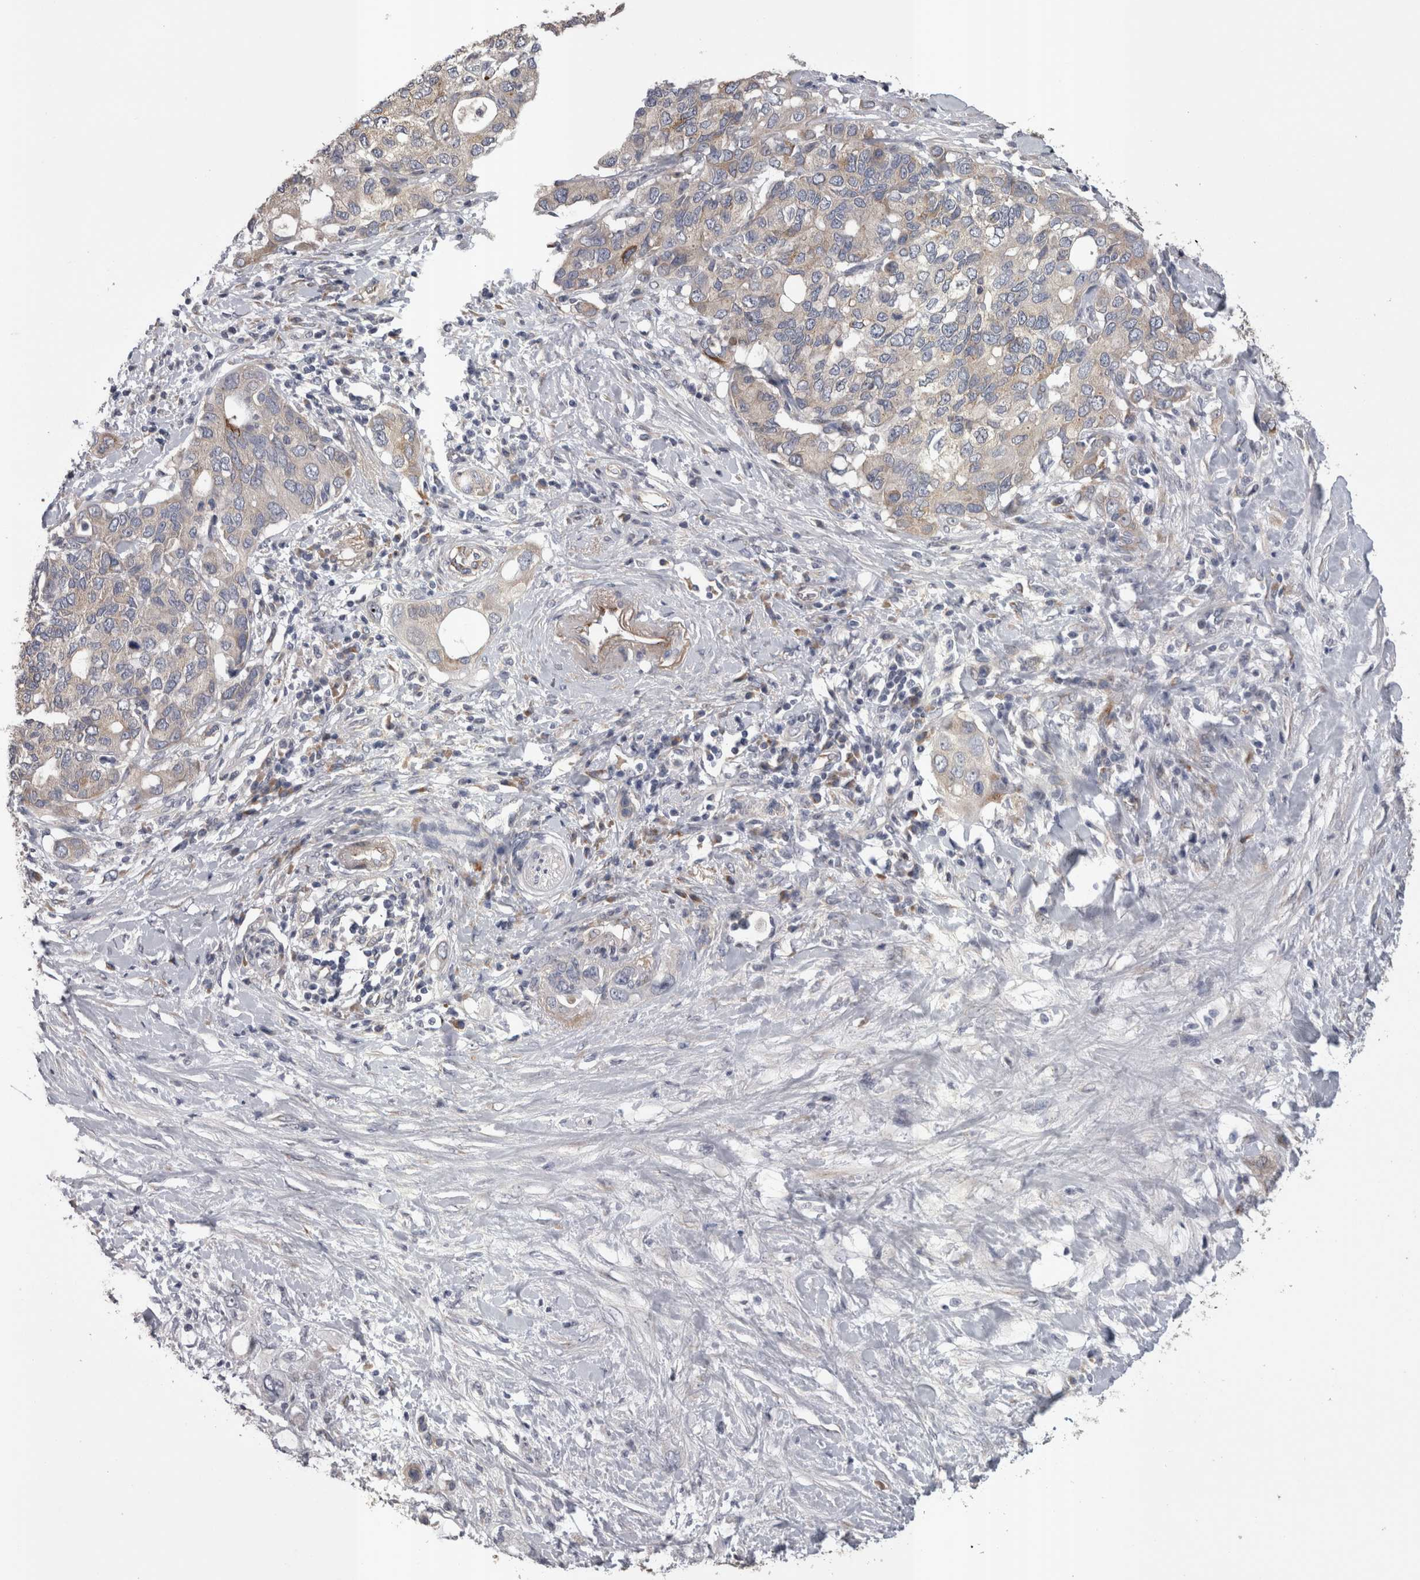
{"staining": {"intensity": "weak", "quantity": "<25%", "location": "cytoplasmic/membranous"}, "tissue": "pancreatic cancer", "cell_type": "Tumor cells", "image_type": "cancer", "snomed": [{"axis": "morphology", "description": "Adenocarcinoma, NOS"}, {"axis": "topography", "description": "Pancreas"}], "caption": "An IHC photomicrograph of pancreatic adenocarcinoma is shown. There is no staining in tumor cells of pancreatic adenocarcinoma.", "gene": "STC1", "patient": {"sex": "female", "age": 56}}